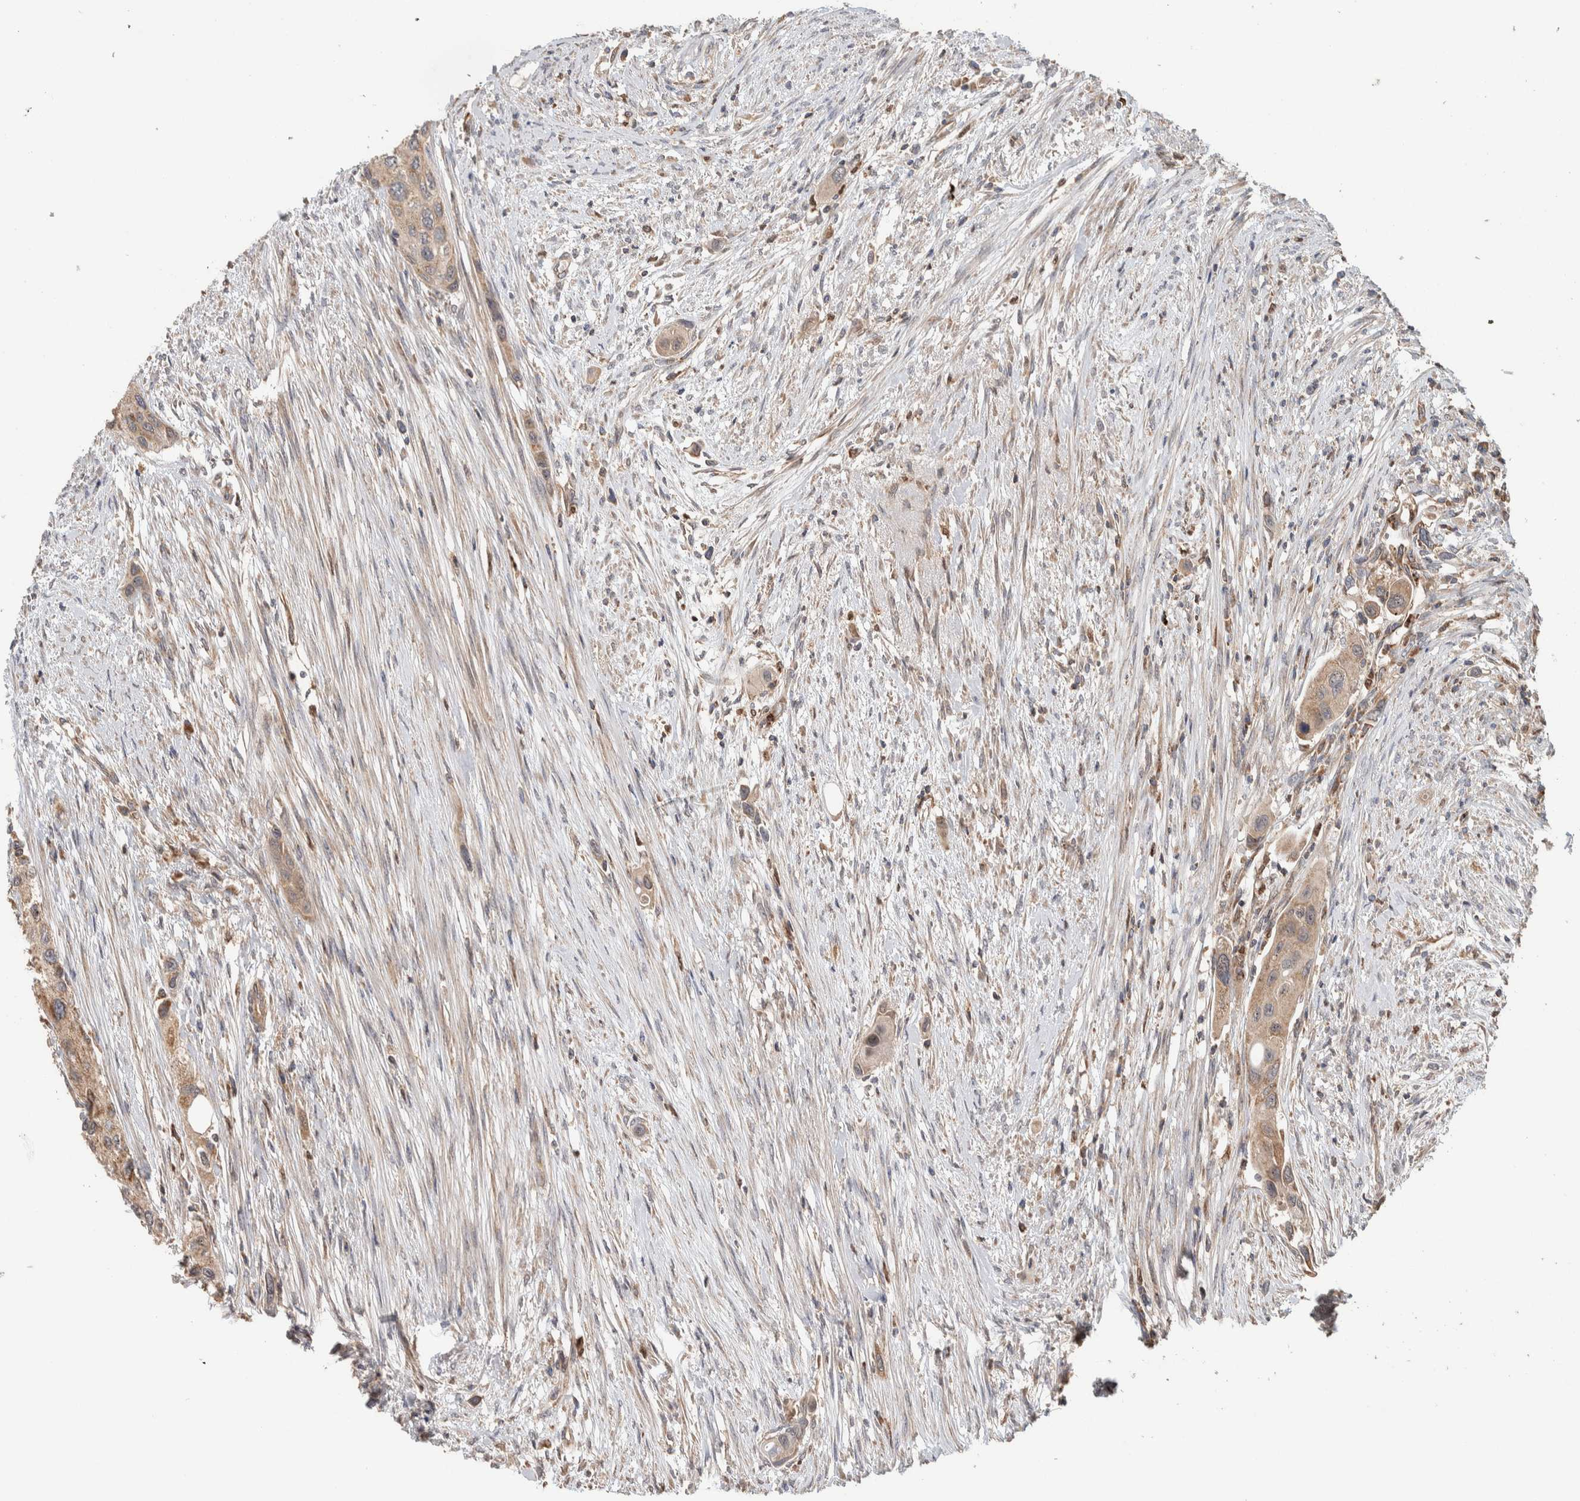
{"staining": {"intensity": "weak", "quantity": ">75%", "location": "cytoplasmic/membranous"}, "tissue": "urothelial cancer", "cell_type": "Tumor cells", "image_type": "cancer", "snomed": [{"axis": "morphology", "description": "Urothelial carcinoma, High grade"}, {"axis": "topography", "description": "Urinary bladder"}], "caption": "Tumor cells show low levels of weak cytoplasmic/membranous expression in approximately >75% of cells in urothelial cancer.", "gene": "VPS53", "patient": {"sex": "female", "age": 56}}